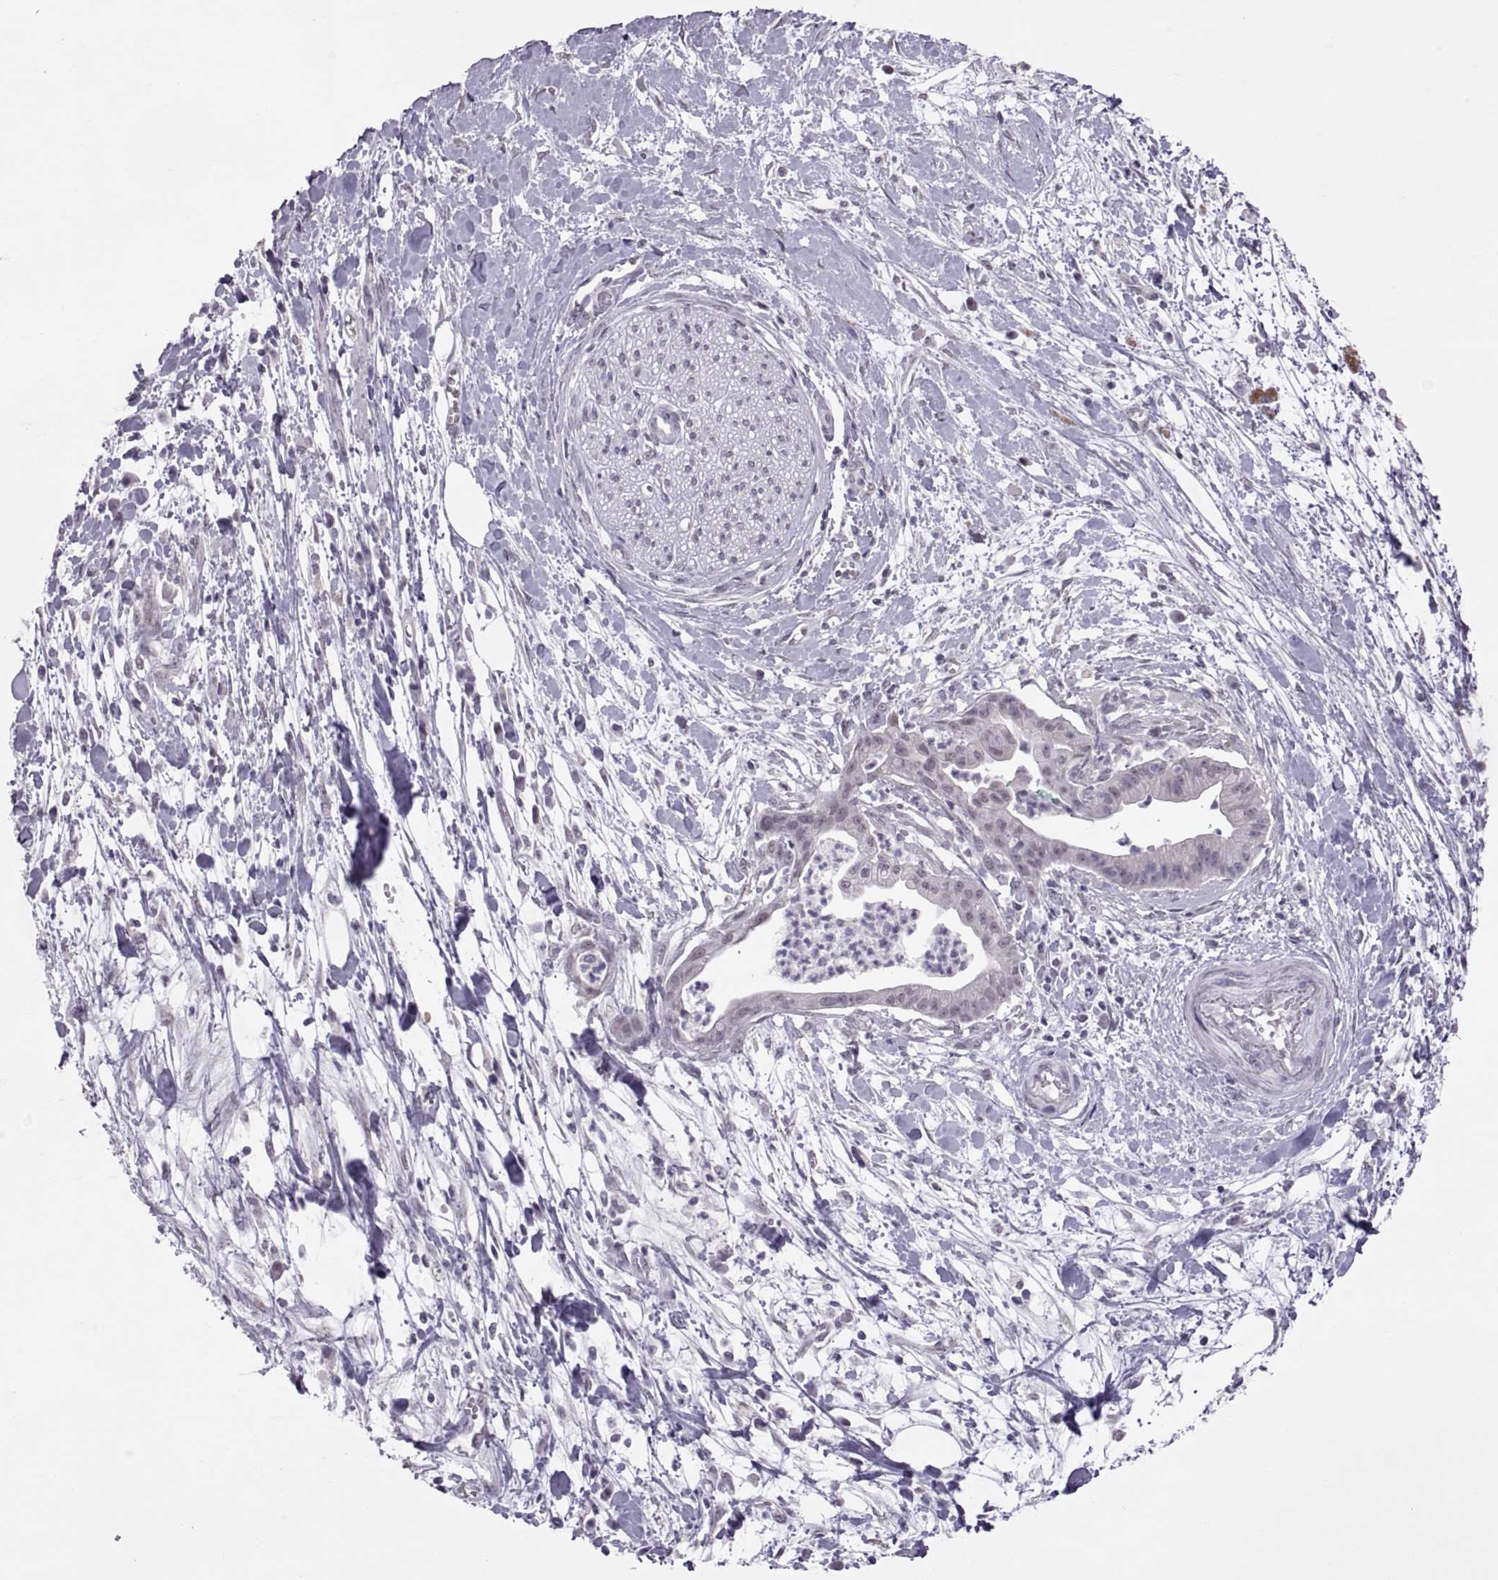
{"staining": {"intensity": "negative", "quantity": "none", "location": "none"}, "tissue": "pancreatic cancer", "cell_type": "Tumor cells", "image_type": "cancer", "snomed": [{"axis": "morphology", "description": "Normal tissue, NOS"}, {"axis": "morphology", "description": "Adenocarcinoma, NOS"}, {"axis": "topography", "description": "Lymph node"}, {"axis": "topography", "description": "Pancreas"}], "caption": "High magnification brightfield microscopy of adenocarcinoma (pancreatic) stained with DAB (3,3'-diaminobenzidine) (brown) and counterstained with hematoxylin (blue): tumor cells show no significant positivity.", "gene": "KRT77", "patient": {"sex": "female", "age": 58}}